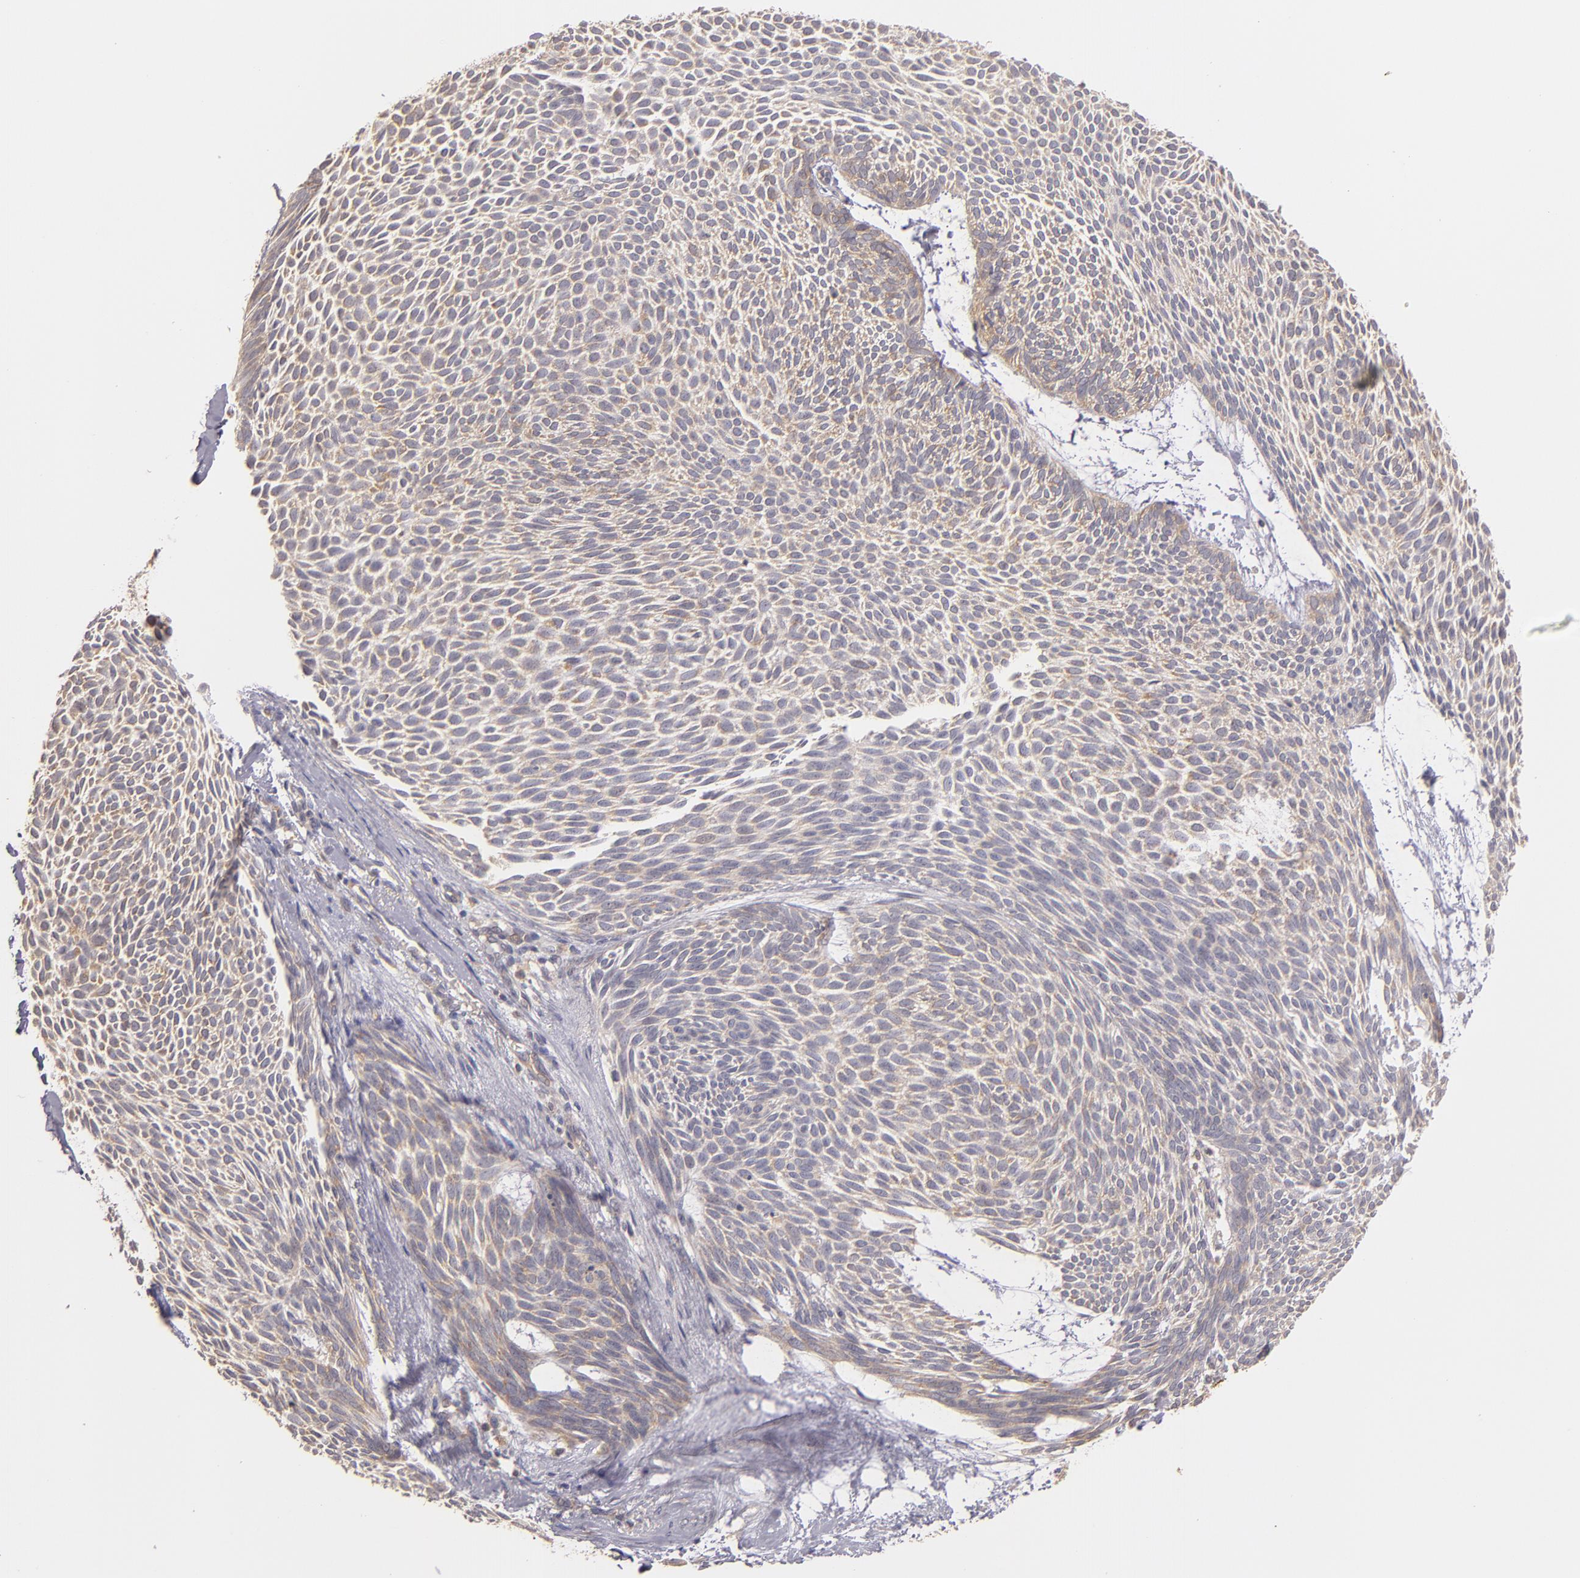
{"staining": {"intensity": "weak", "quantity": ">75%", "location": "cytoplasmic/membranous"}, "tissue": "skin cancer", "cell_type": "Tumor cells", "image_type": "cancer", "snomed": [{"axis": "morphology", "description": "Basal cell carcinoma"}, {"axis": "topography", "description": "Skin"}], "caption": "Protein positivity by IHC exhibits weak cytoplasmic/membranous staining in about >75% of tumor cells in skin cancer (basal cell carcinoma).", "gene": "UPF3B", "patient": {"sex": "male", "age": 84}}